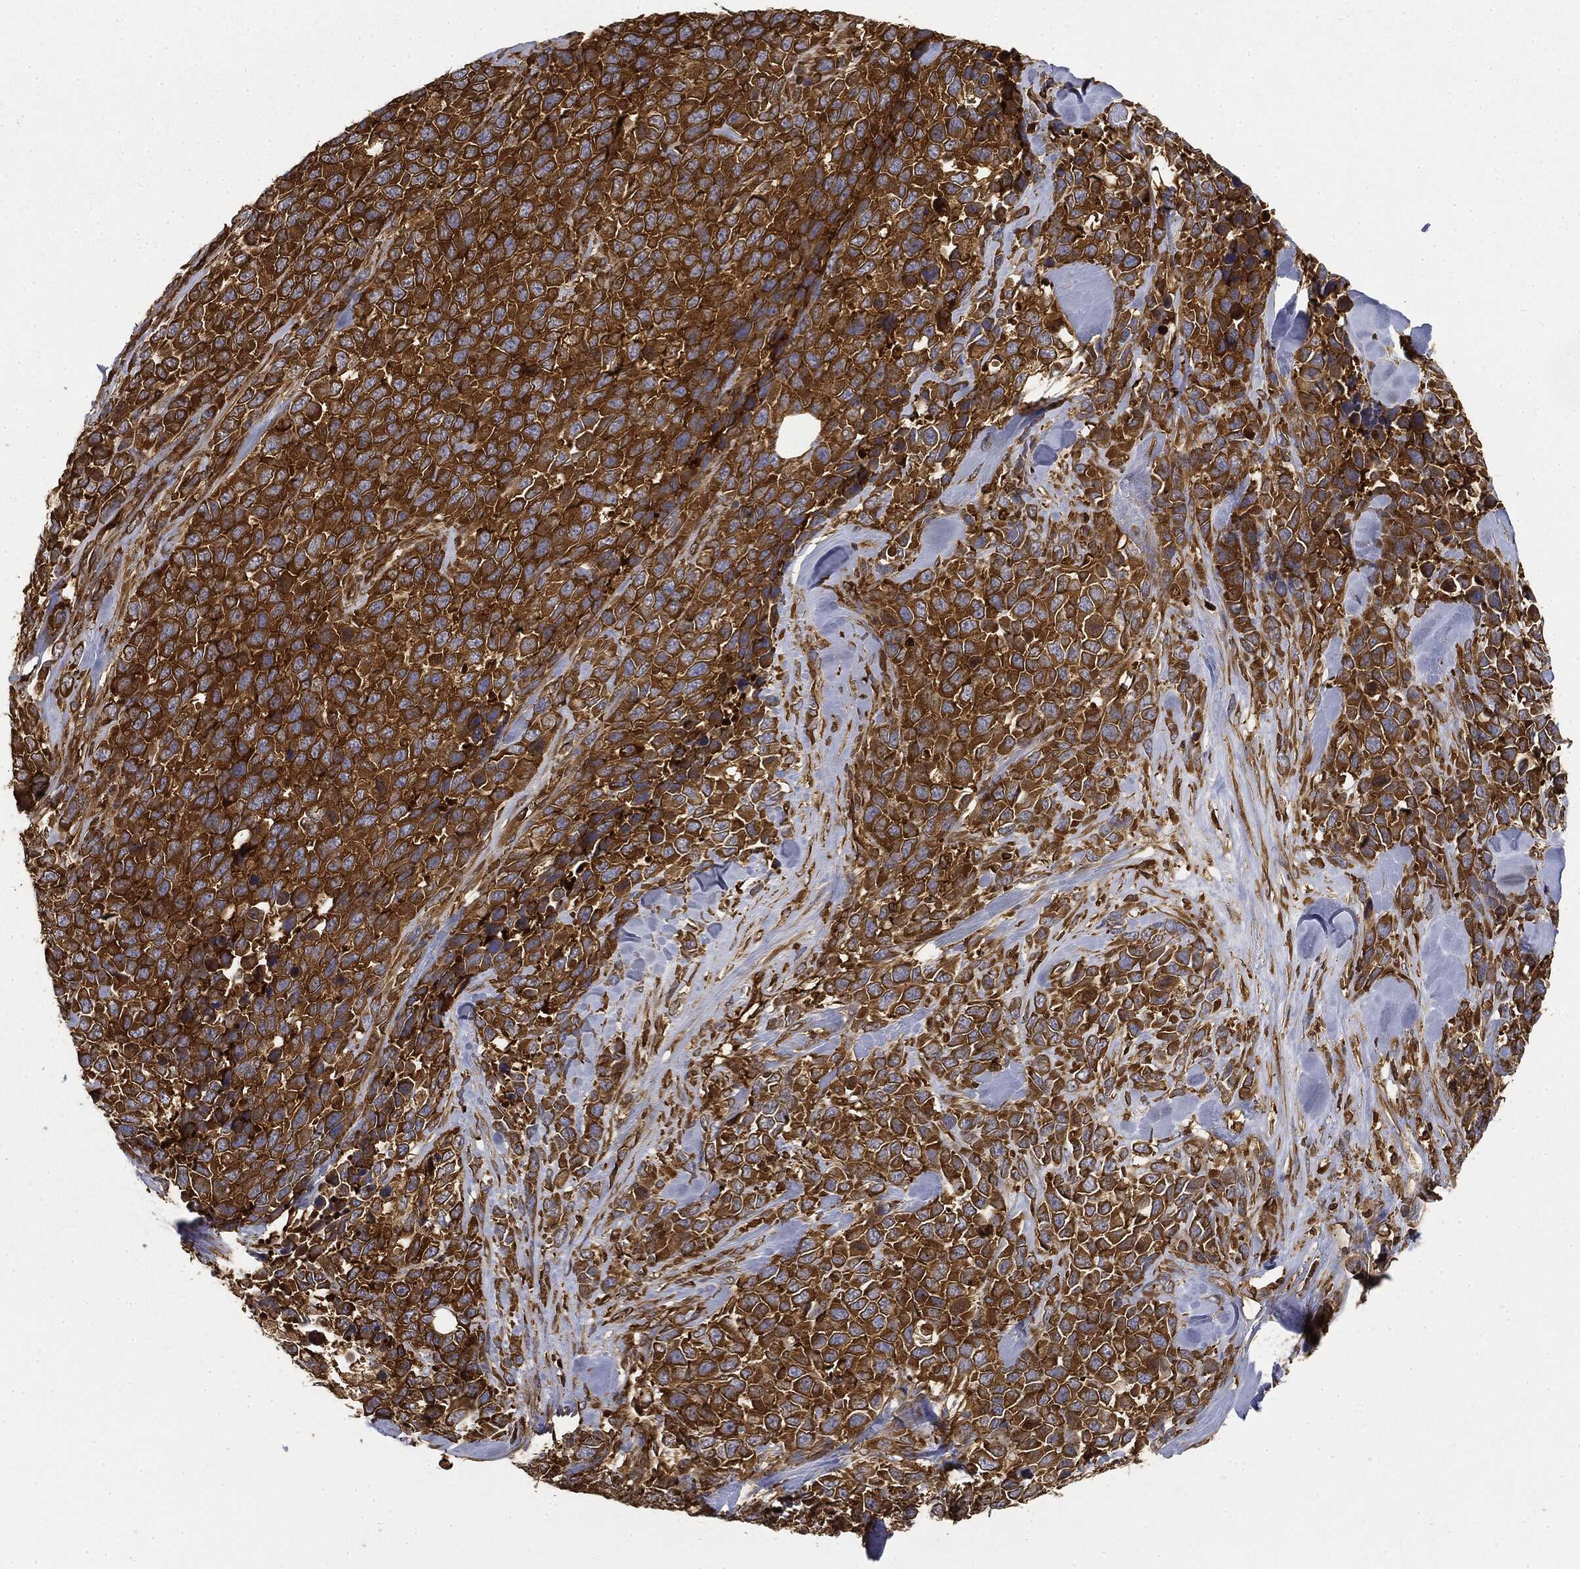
{"staining": {"intensity": "strong", "quantity": ">75%", "location": "cytoplasmic/membranous"}, "tissue": "melanoma", "cell_type": "Tumor cells", "image_type": "cancer", "snomed": [{"axis": "morphology", "description": "Malignant melanoma, Metastatic site"}, {"axis": "topography", "description": "Skin"}], "caption": "DAB (3,3'-diaminobenzidine) immunohistochemical staining of human melanoma exhibits strong cytoplasmic/membranous protein positivity in about >75% of tumor cells.", "gene": "WDR1", "patient": {"sex": "male", "age": 84}}